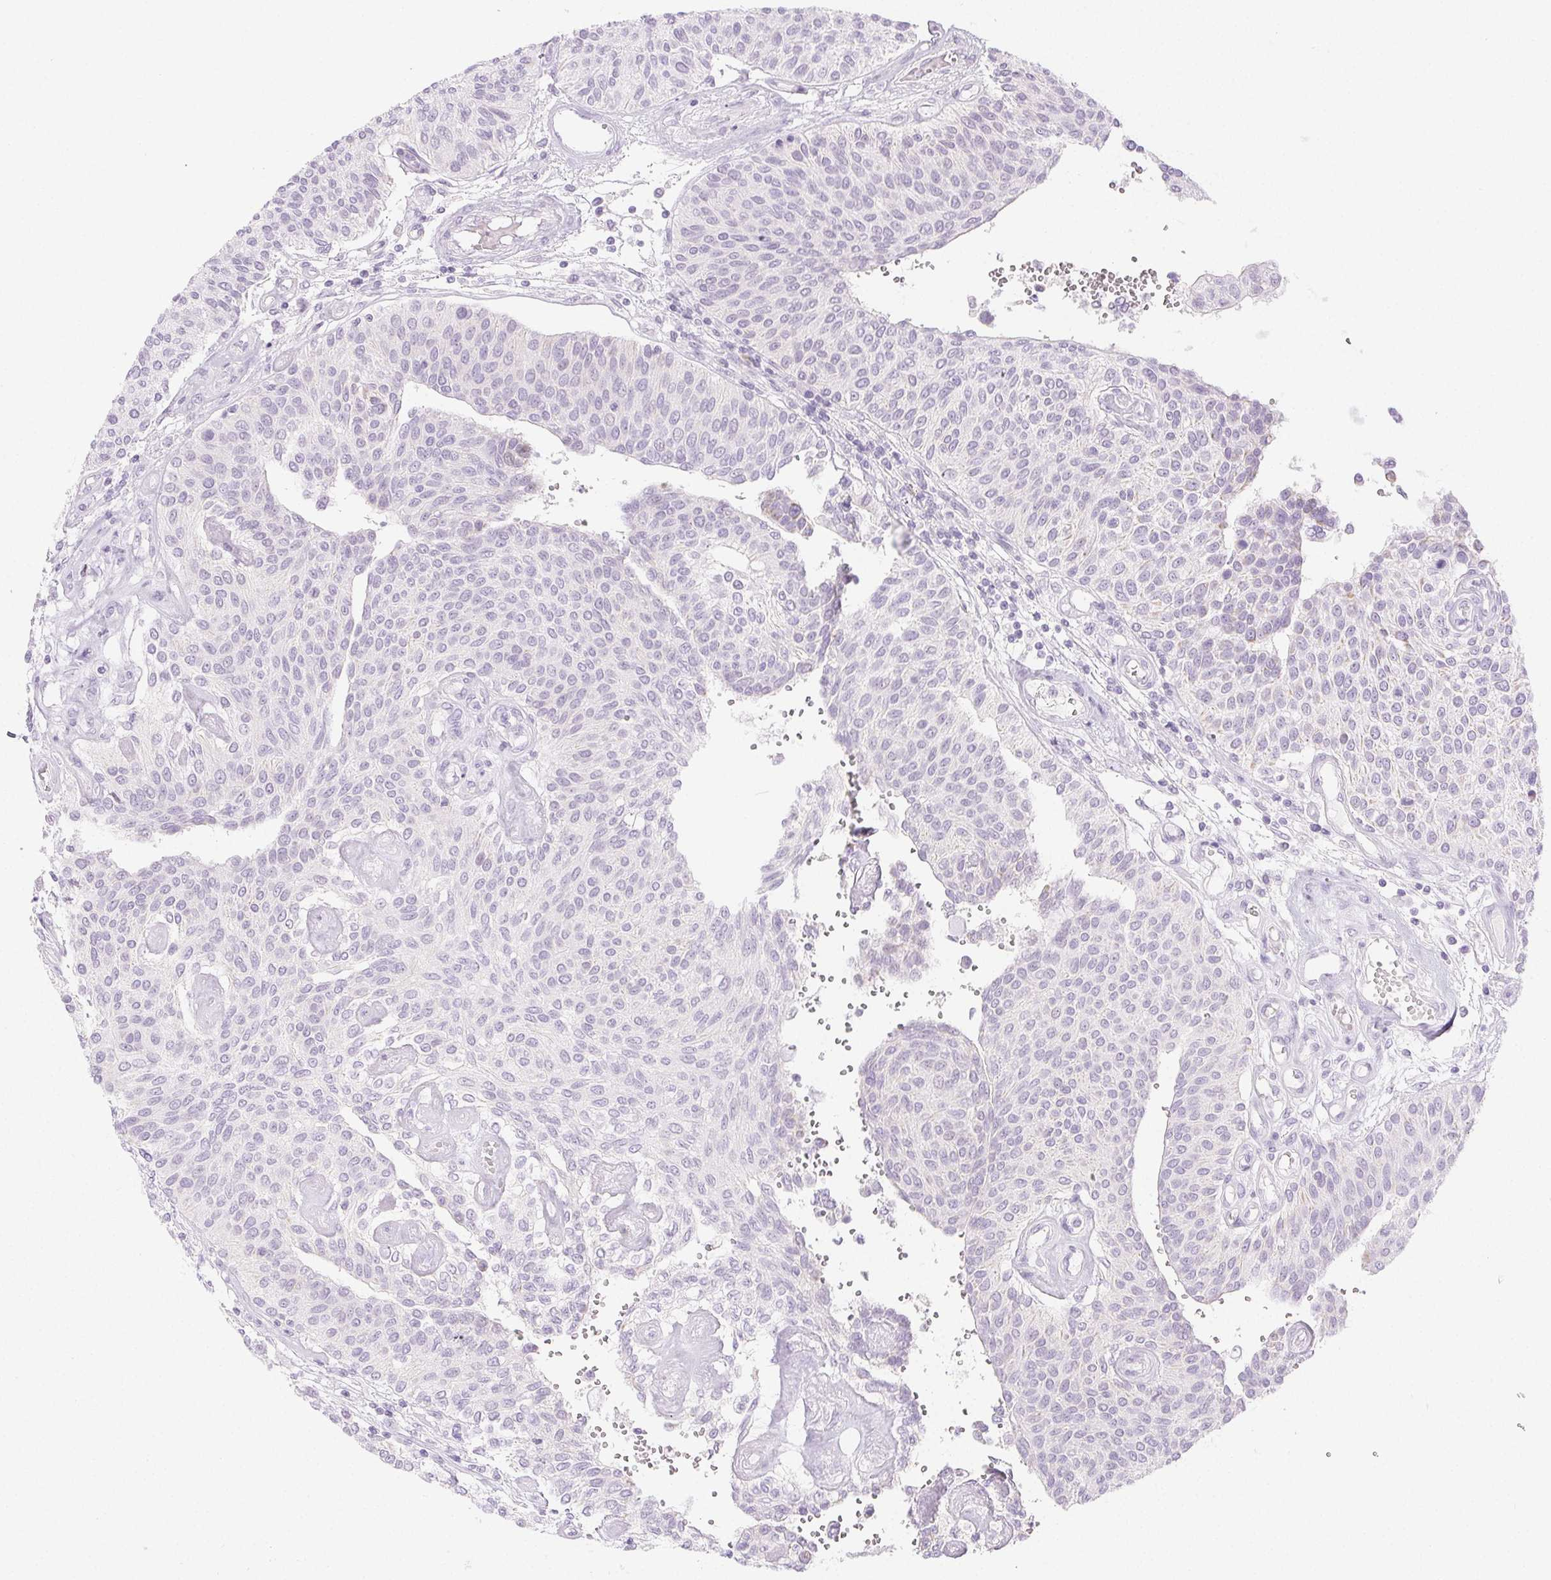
{"staining": {"intensity": "negative", "quantity": "none", "location": "none"}, "tissue": "urothelial cancer", "cell_type": "Tumor cells", "image_type": "cancer", "snomed": [{"axis": "morphology", "description": "Urothelial carcinoma, NOS"}, {"axis": "topography", "description": "Urinary bladder"}], "caption": "This is an IHC micrograph of human urothelial cancer. There is no expression in tumor cells.", "gene": "PI3", "patient": {"sex": "male", "age": 55}}